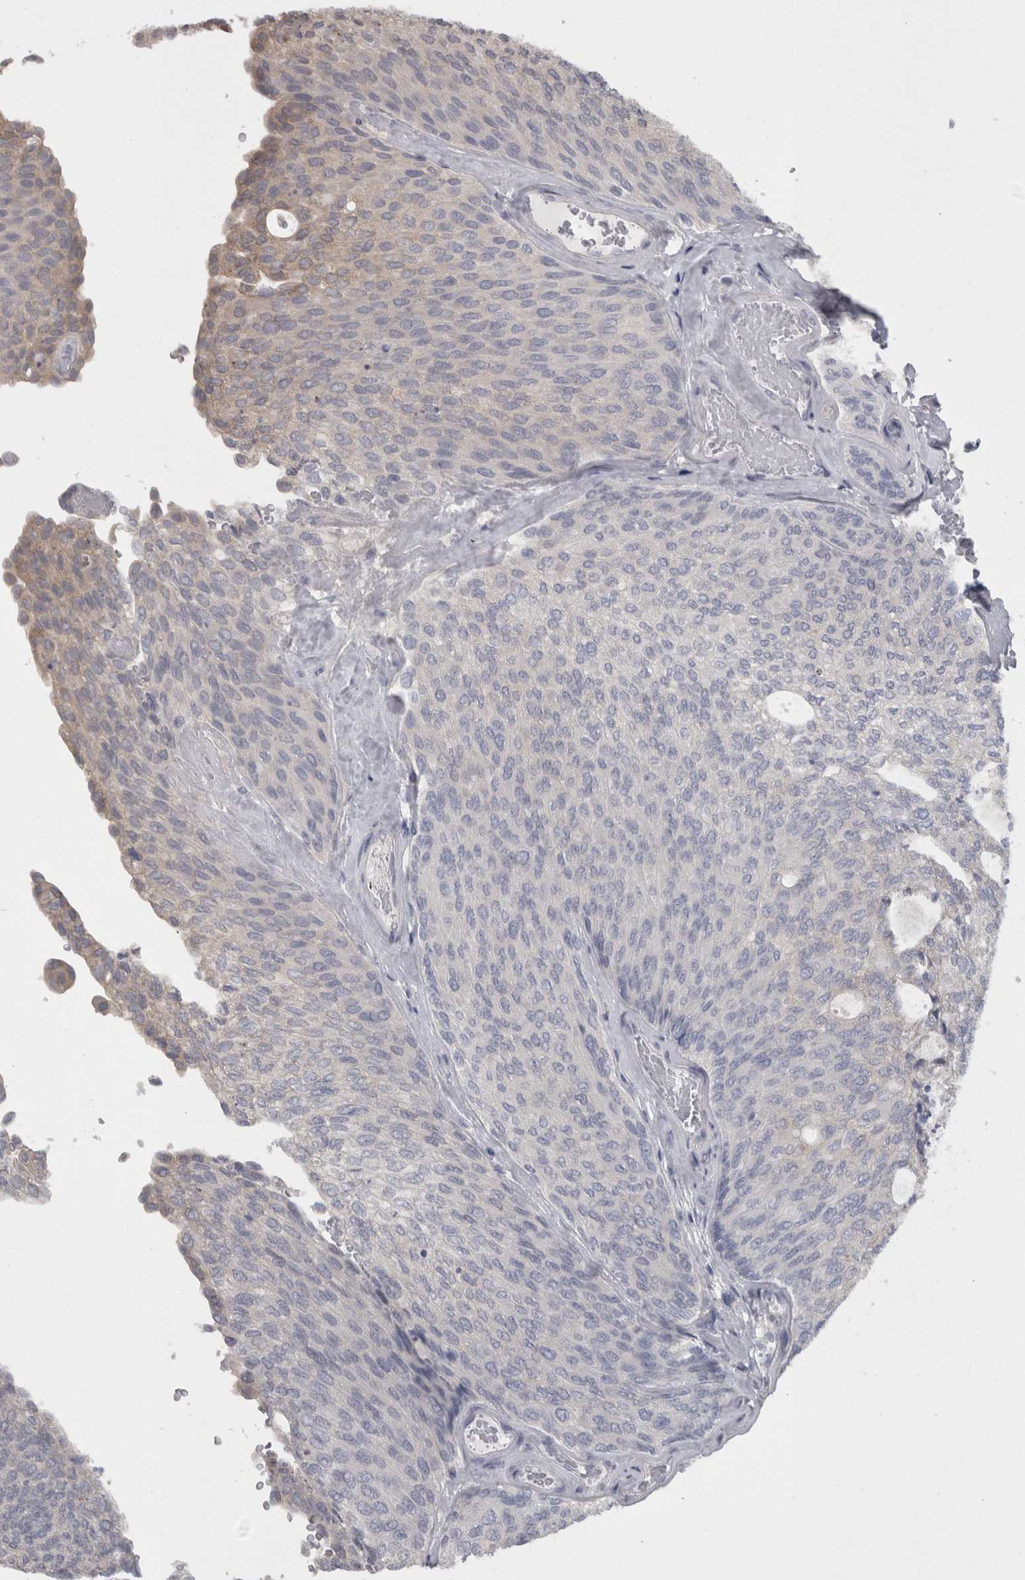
{"staining": {"intensity": "weak", "quantity": "<25%", "location": "cytoplasmic/membranous"}, "tissue": "urothelial cancer", "cell_type": "Tumor cells", "image_type": "cancer", "snomed": [{"axis": "morphology", "description": "Urothelial carcinoma, Low grade"}, {"axis": "topography", "description": "Urinary bladder"}], "caption": "Human urothelial cancer stained for a protein using immunohistochemistry (IHC) displays no expression in tumor cells.", "gene": "CAMK2D", "patient": {"sex": "female", "age": 79}}